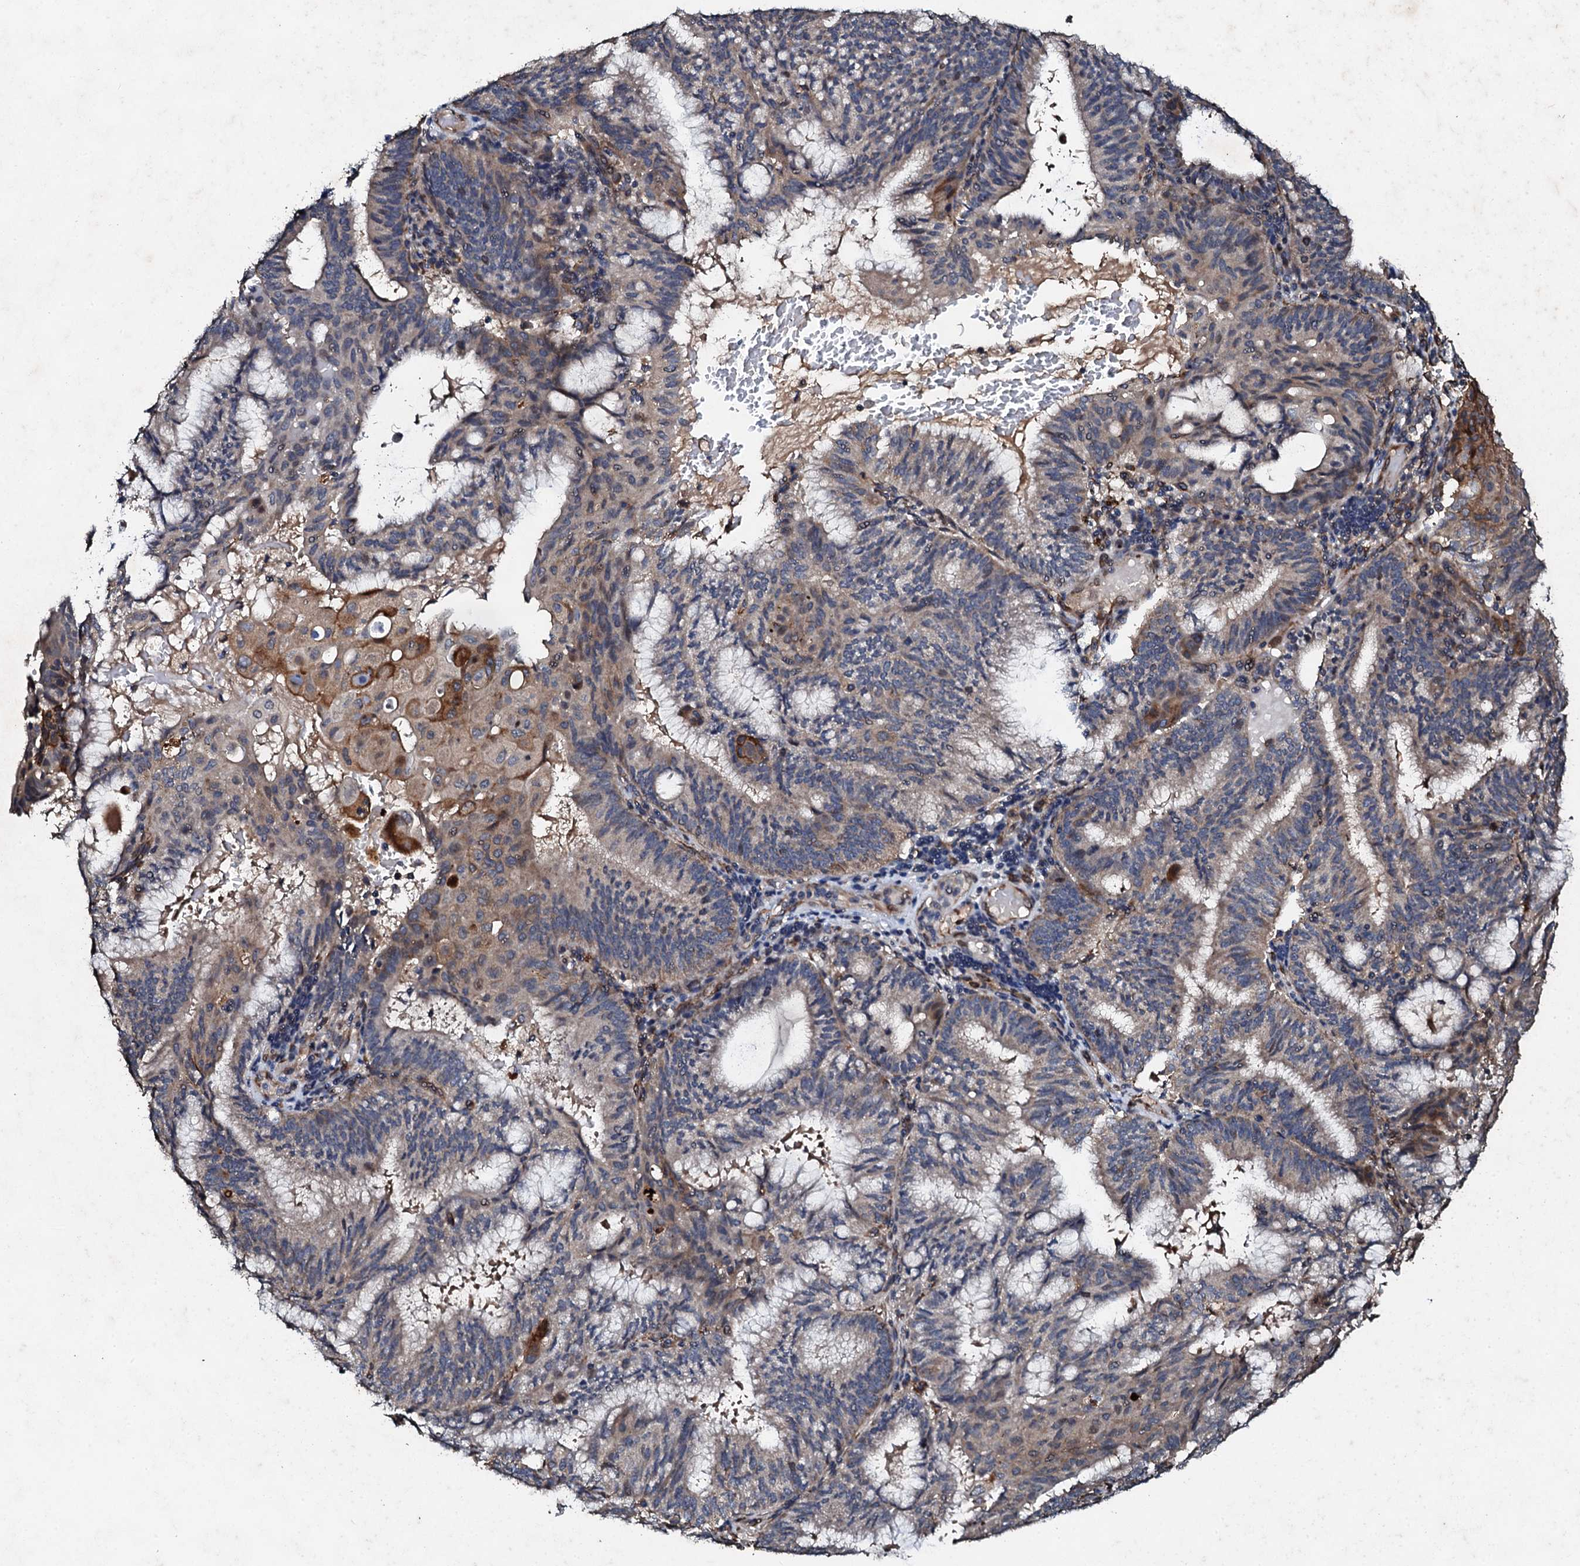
{"staining": {"intensity": "weak", "quantity": "<25%", "location": "cytoplasmic/membranous"}, "tissue": "endometrial cancer", "cell_type": "Tumor cells", "image_type": "cancer", "snomed": [{"axis": "morphology", "description": "Adenocarcinoma, NOS"}, {"axis": "topography", "description": "Endometrium"}], "caption": "The immunohistochemistry (IHC) histopathology image has no significant positivity in tumor cells of endometrial cancer tissue.", "gene": "ADAMTS10", "patient": {"sex": "female", "age": 49}}